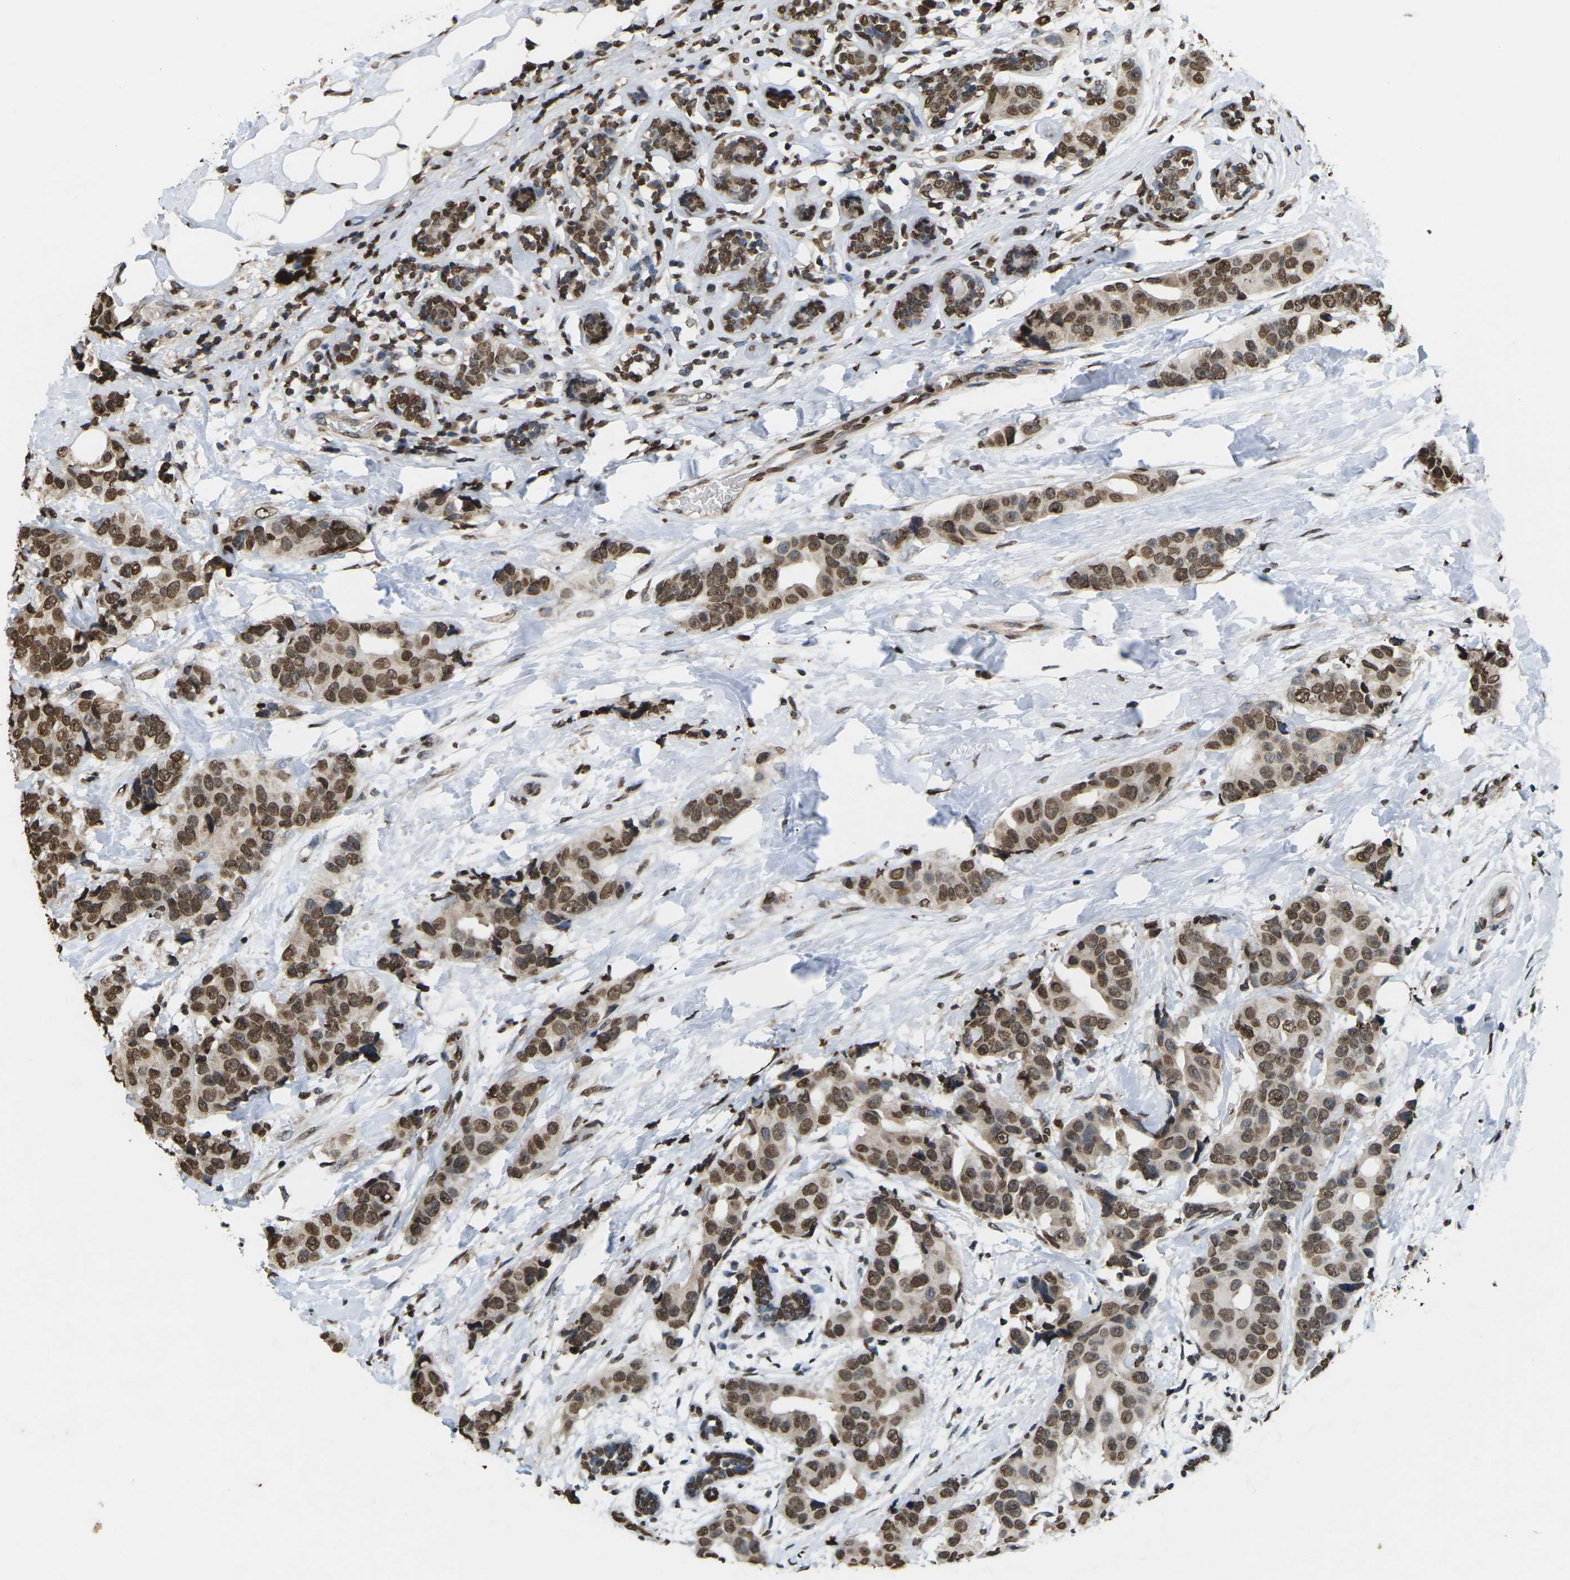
{"staining": {"intensity": "strong", "quantity": ">75%", "location": "nuclear"}, "tissue": "breast cancer", "cell_type": "Tumor cells", "image_type": "cancer", "snomed": [{"axis": "morphology", "description": "Normal tissue, NOS"}, {"axis": "morphology", "description": "Duct carcinoma"}, {"axis": "topography", "description": "Breast"}], "caption": "Breast cancer (intraductal carcinoma) tissue reveals strong nuclear staining in about >75% of tumor cells (Stains: DAB in brown, nuclei in blue, Microscopy: brightfield microscopy at high magnification).", "gene": "EMSY", "patient": {"sex": "female", "age": 39}}